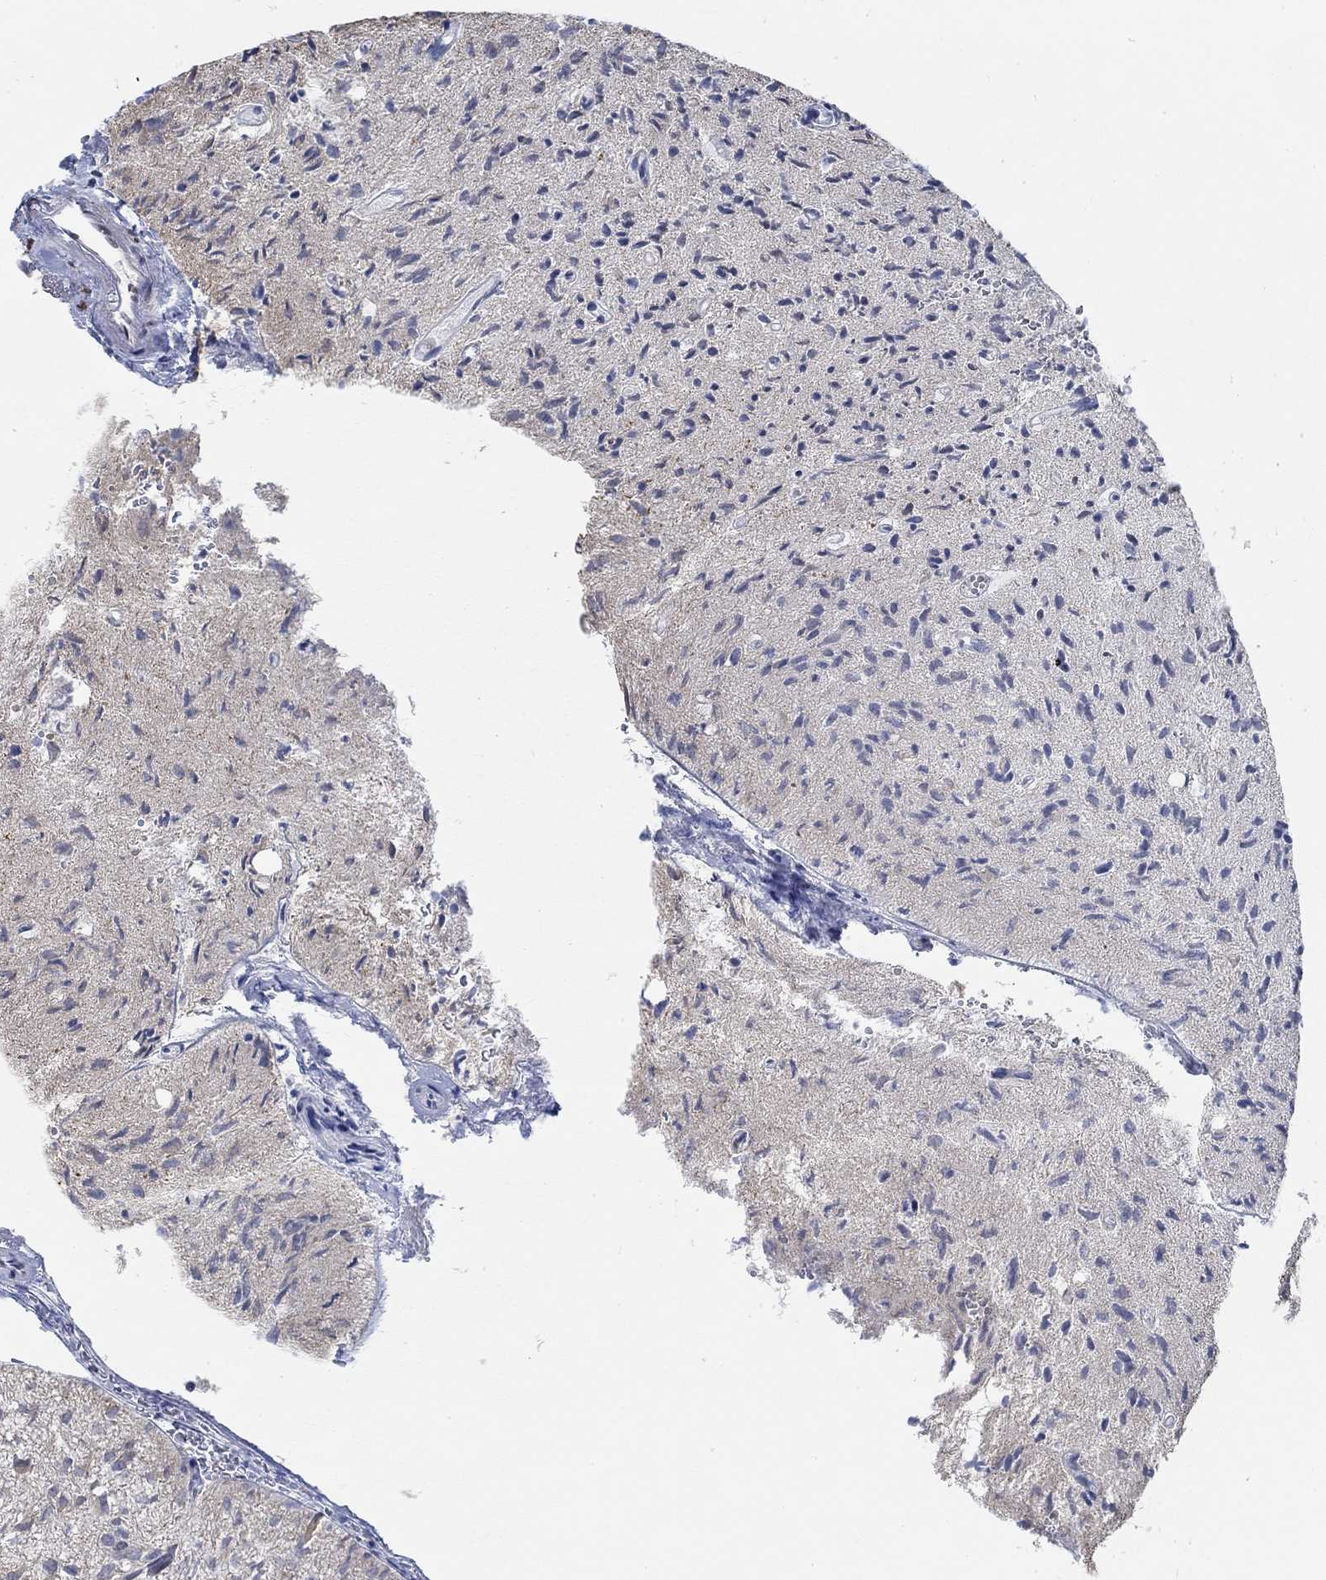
{"staining": {"intensity": "negative", "quantity": "none", "location": "none"}, "tissue": "glioma", "cell_type": "Tumor cells", "image_type": "cancer", "snomed": [{"axis": "morphology", "description": "Glioma, malignant, High grade"}, {"axis": "topography", "description": "Brain"}], "caption": "Immunohistochemistry of human high-grade glioma (malignant) reveals no positivity in tumor cells. Nuclei are stained in blue.", "gene": "KCNH8", "patient": {"sex": "male", "age": 64}}